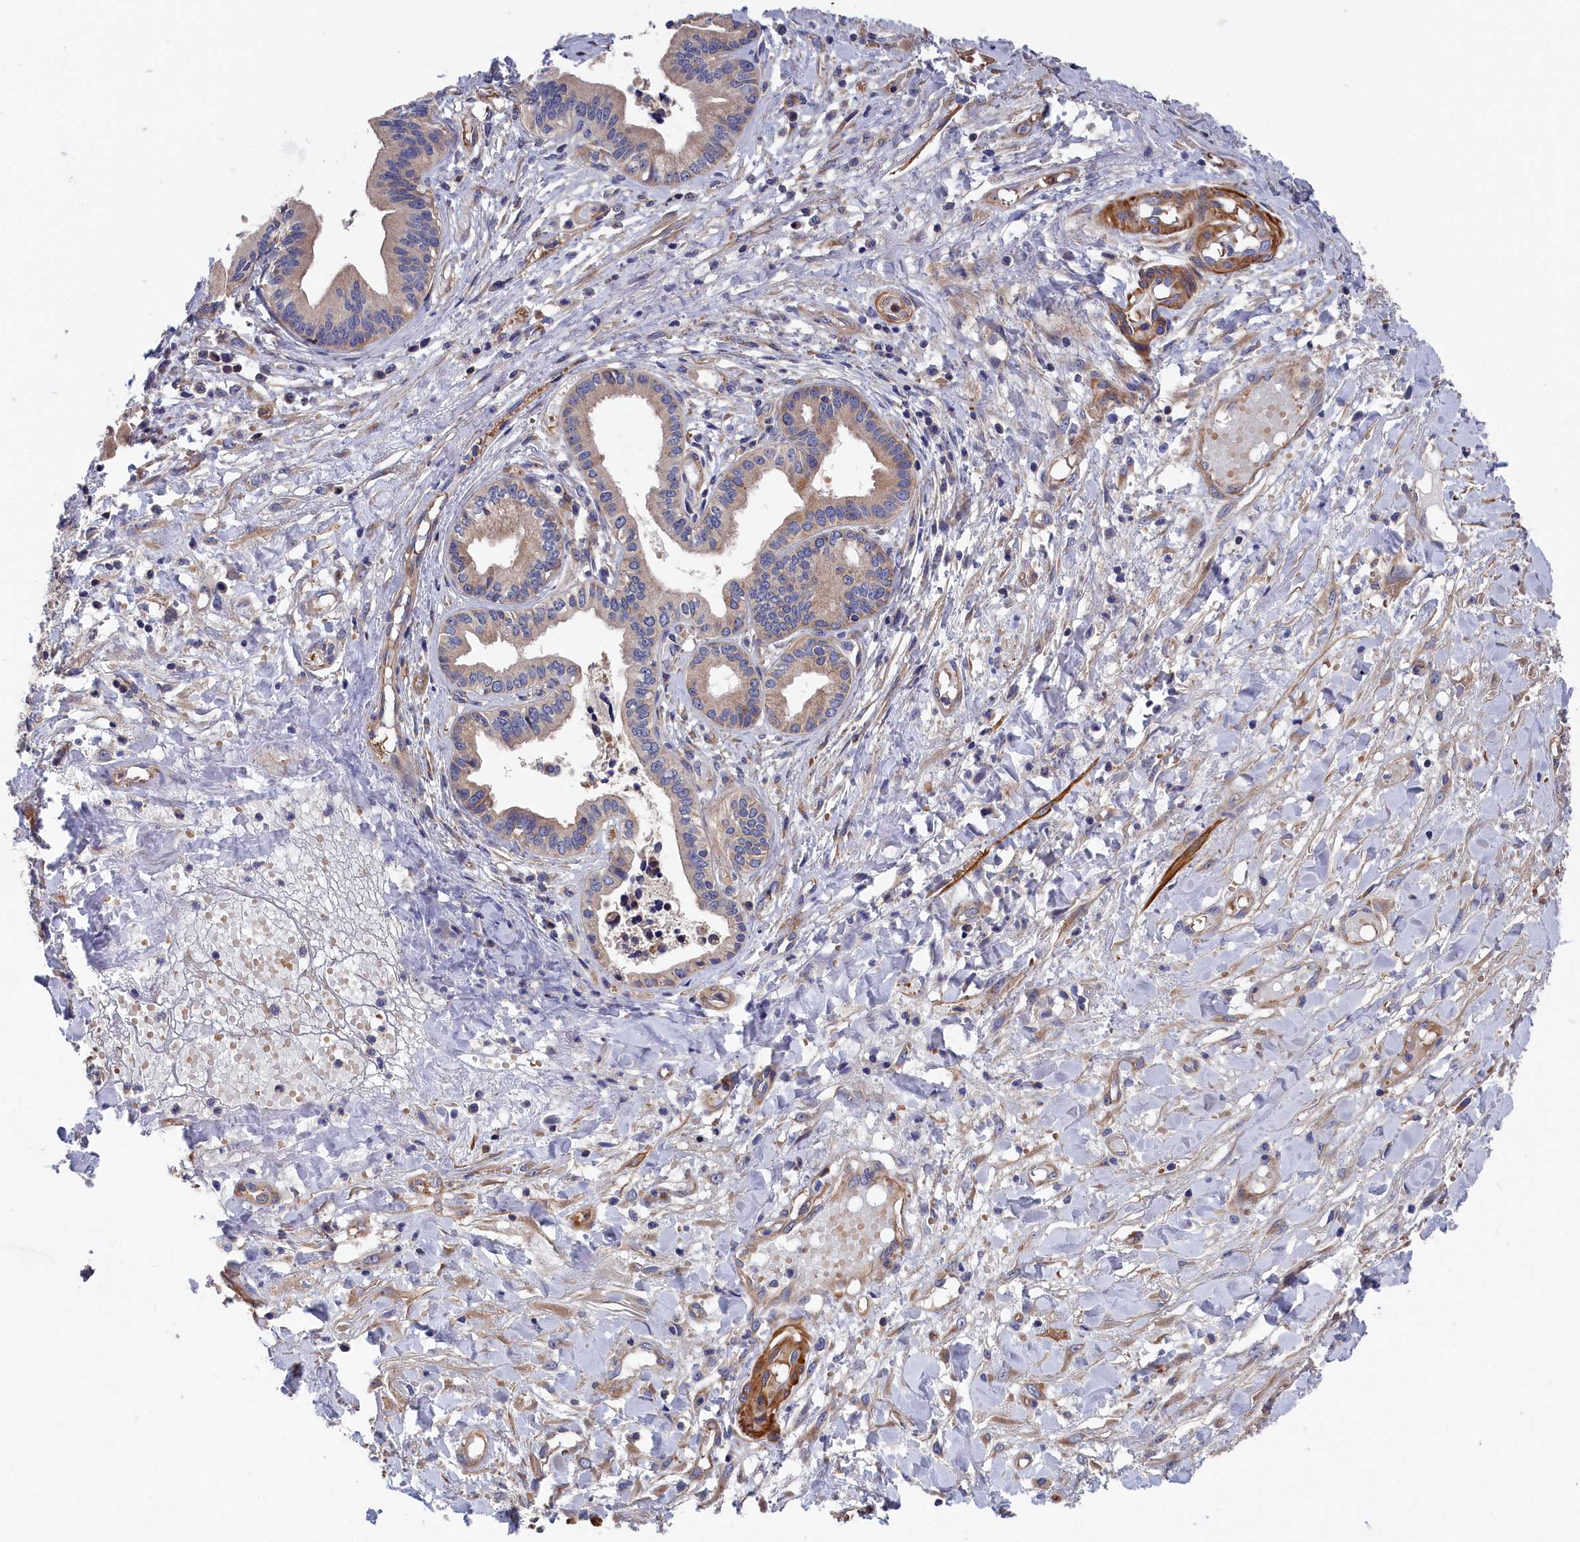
{"staining": {"intensity": "weak", "quantity": "<25%", "location": "cytoplasmic/membranous"}, "tissue": "pancreatic cancer", "cell_type": "Tumor cells", "image_type": "cancer", "snomed": [{"axis": "morphology", "description": "Adenocarcinoma, NOS"}, {"axis": "topography", "description": "Pancreas"}], "caption": "Protein analysis of pancreatic cancer shows no significant positivity in tumor cells.", "gene": "LDHD", "patient": {"sex": "female", "age": 50}}